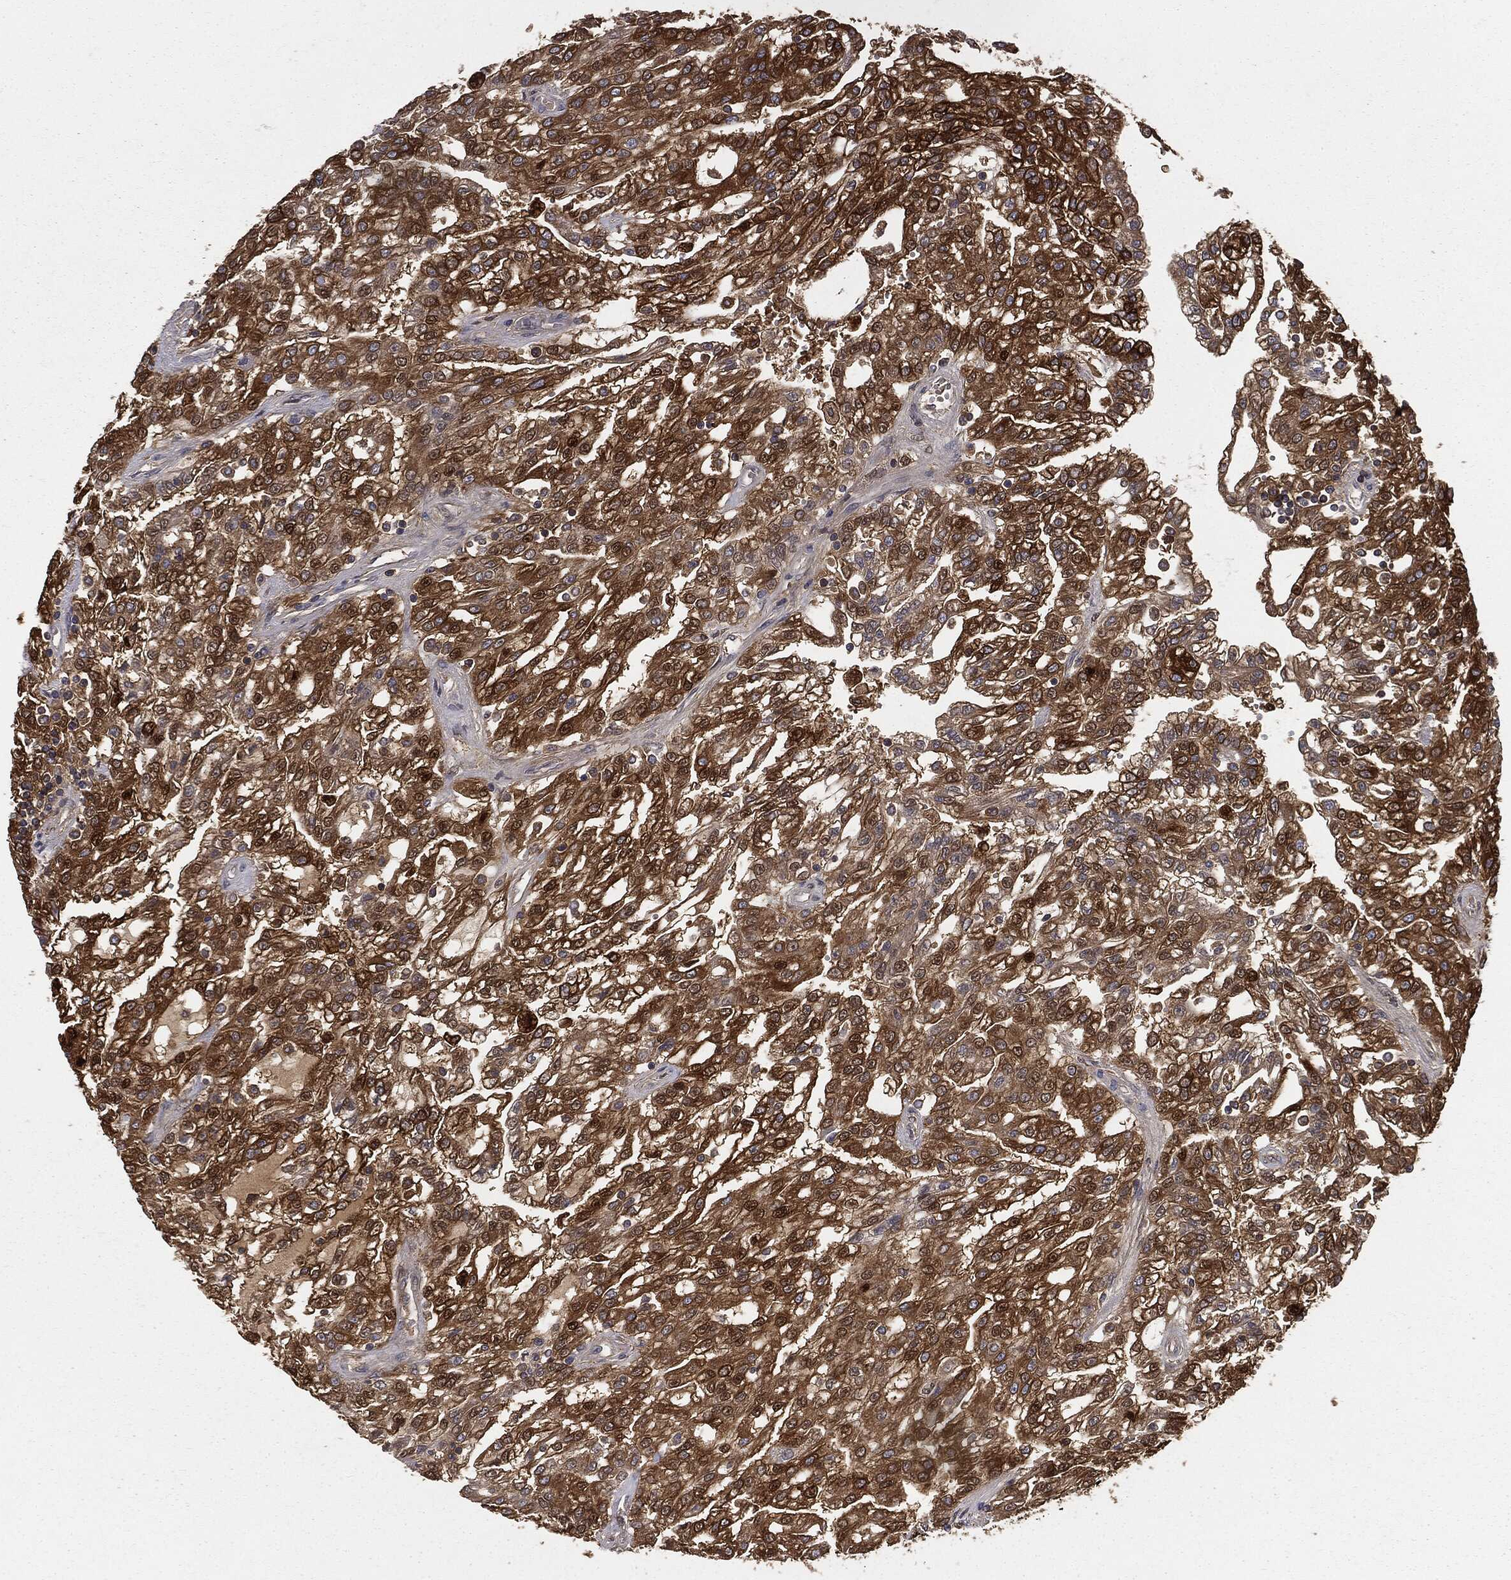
{"staining": {"intensity": "moderate", "quantity": ">75%", "location": "cytoplasmic/membranous"}, "tissue": "renal cancer", "cell_type": "Tumor cells", "image_type": "cancer", "snomed": [{"axis": "morphology", "description": "Adenocarcinoma, NOS"}, {"axis": "topography", "description": "Kidney"}], "caption": "This is an image of immunohistochemistry staining of renal adenocarcinoma, which shows moderate staining in the cytoplasmic/membranous of tumor cells.", "gene": "GNB5", "patient": {"sex": "male", "age": 63}}